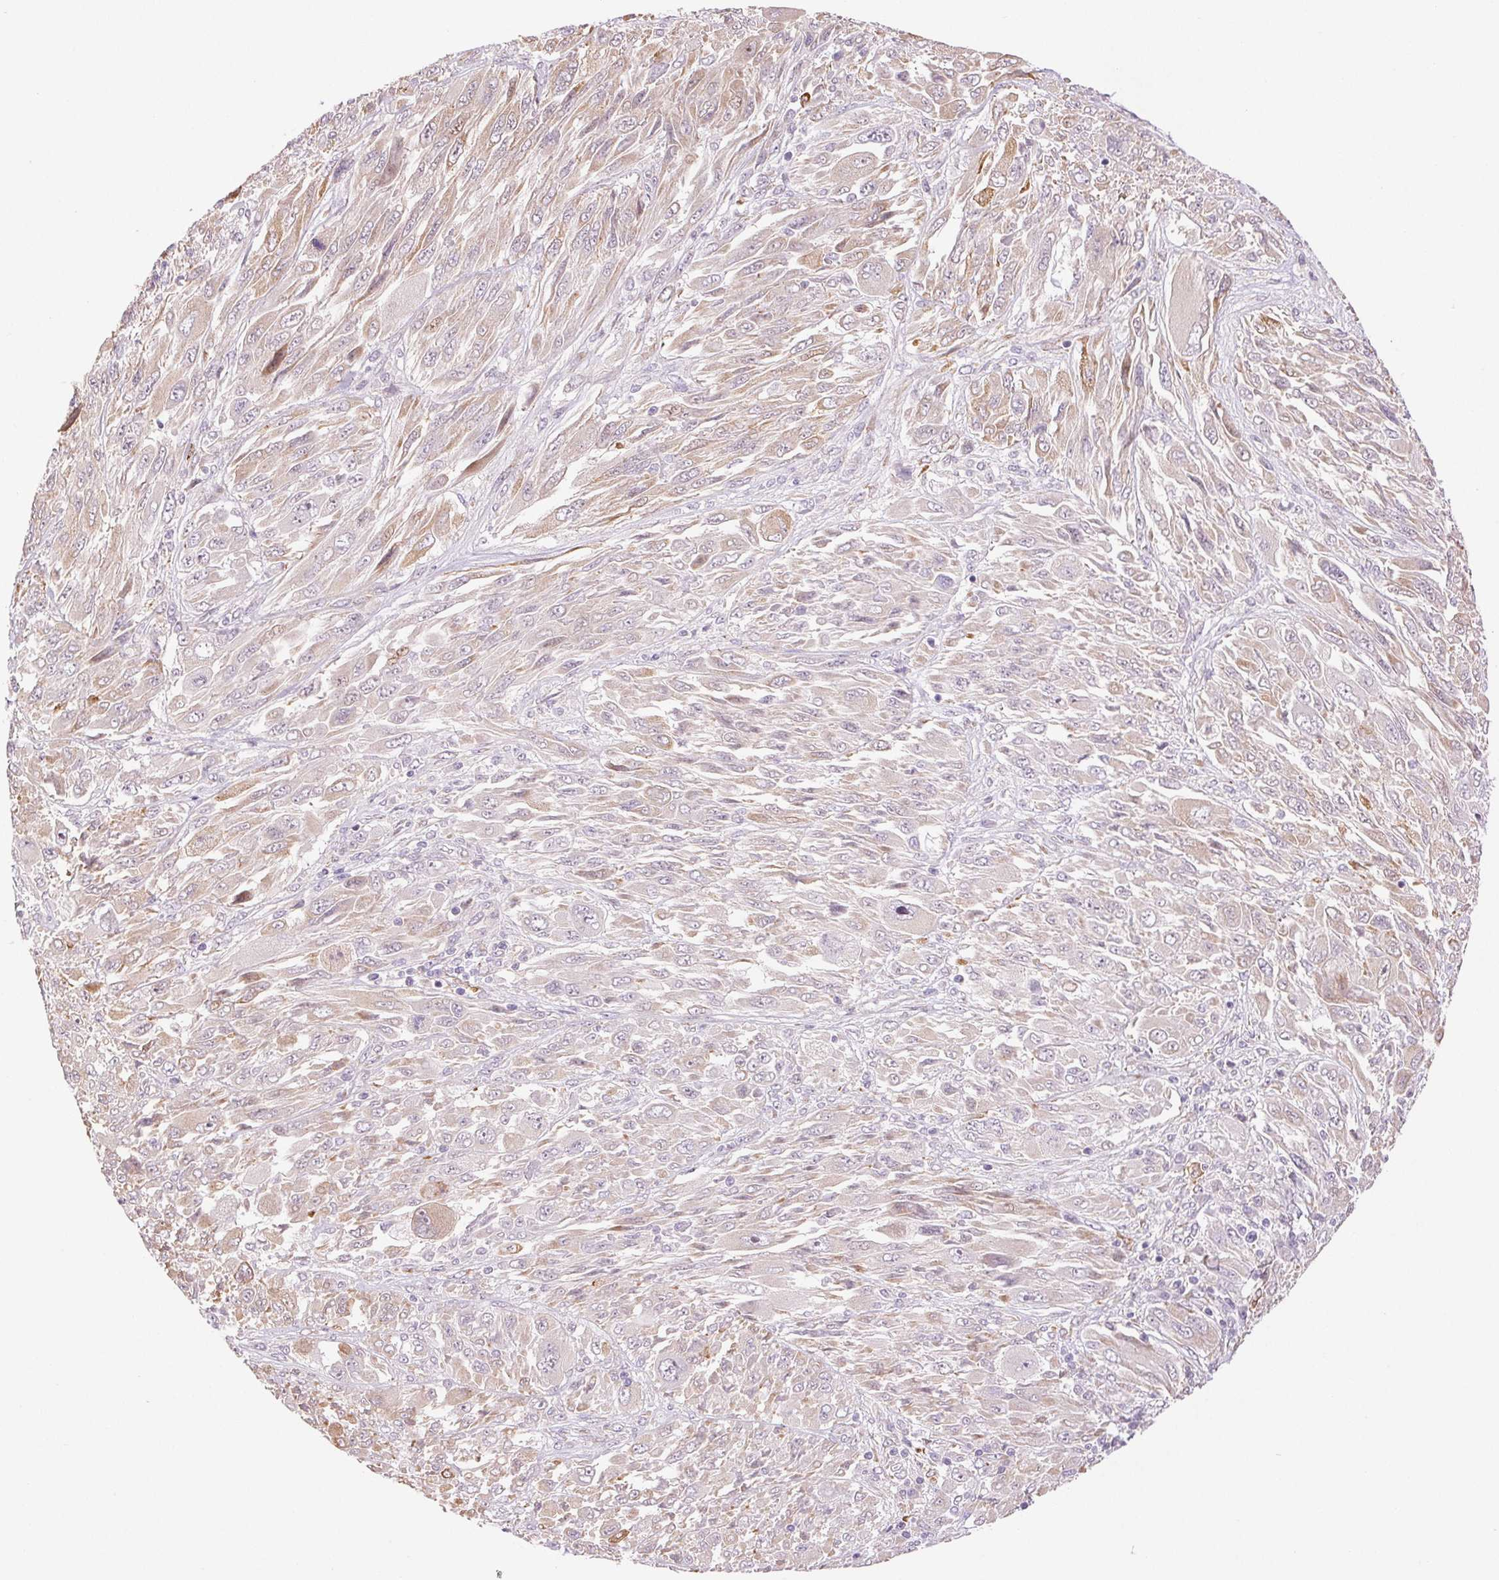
{"staining": {"intensity": "weak", "quantity": "<25%", "location": "cytoplasmic/membranous"}, "tissue": "melanoma", "cell_type": "Tumor cells", "image_type": "cancer", "snomed": [{"axis": "morphology", "description": "Malignant melanoma, NOS"}, {"axis": "topography", "description": "Skin"}], "caption": "The immunohistochemistry (IHC) micrograph has no significant positivity in tumor cells of melanoma tissue.", "gene": "METTL17", "patient": {"sex": "female", "age": 91}}